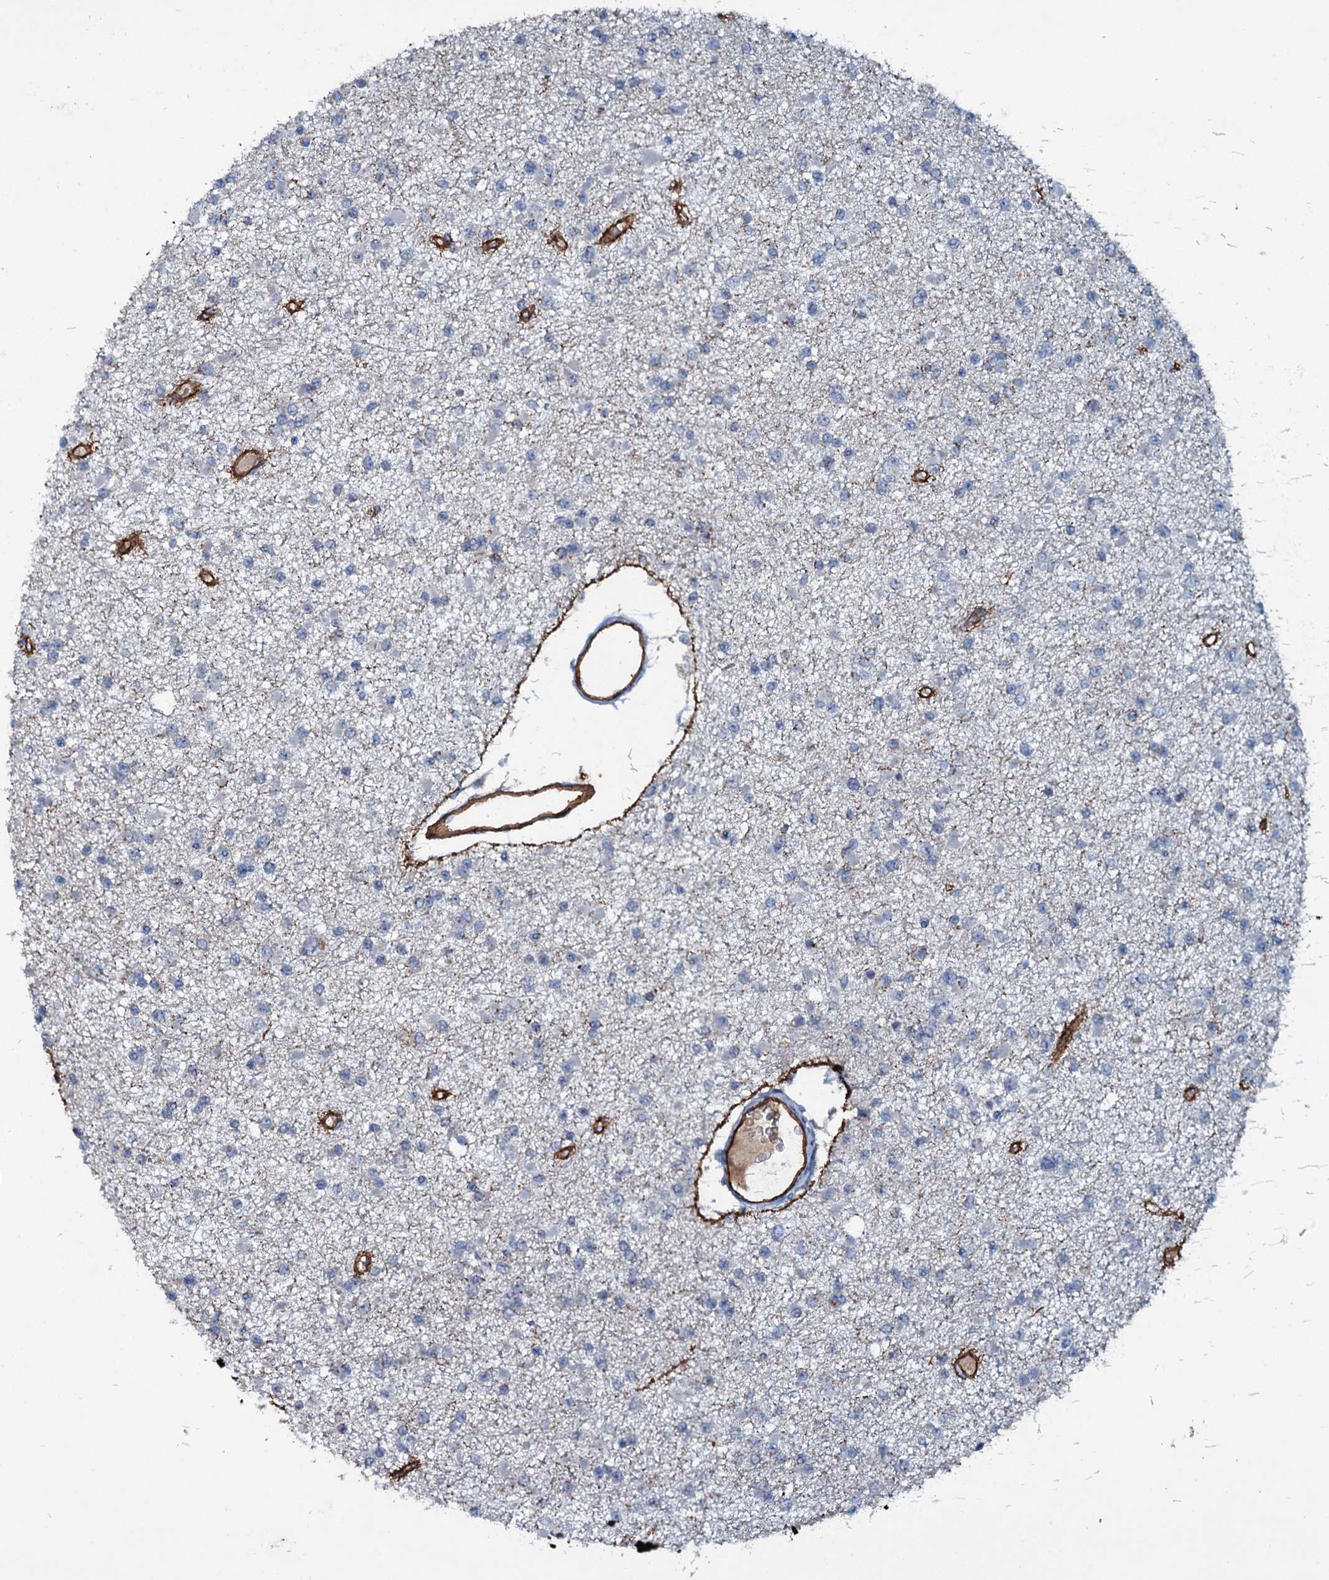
{"staining": {"intensity": "negative", "quantity": "none", "location": "none"}, "tissue": "glioma", "cell_type": "Tumor cells", "image_type": "cancer", "snomed": [{"axis": "morphology", "description": "Glioma, malignant, Low grade"}, {"axis": "topography", "description": "Brain"}], "caption": "Glioma stained for a protein using immunohistochemistry (IHC) reveals no staining tumor cells.", "gene": "CLEC14A", "patient": {"sex": "female", "age": 22}}